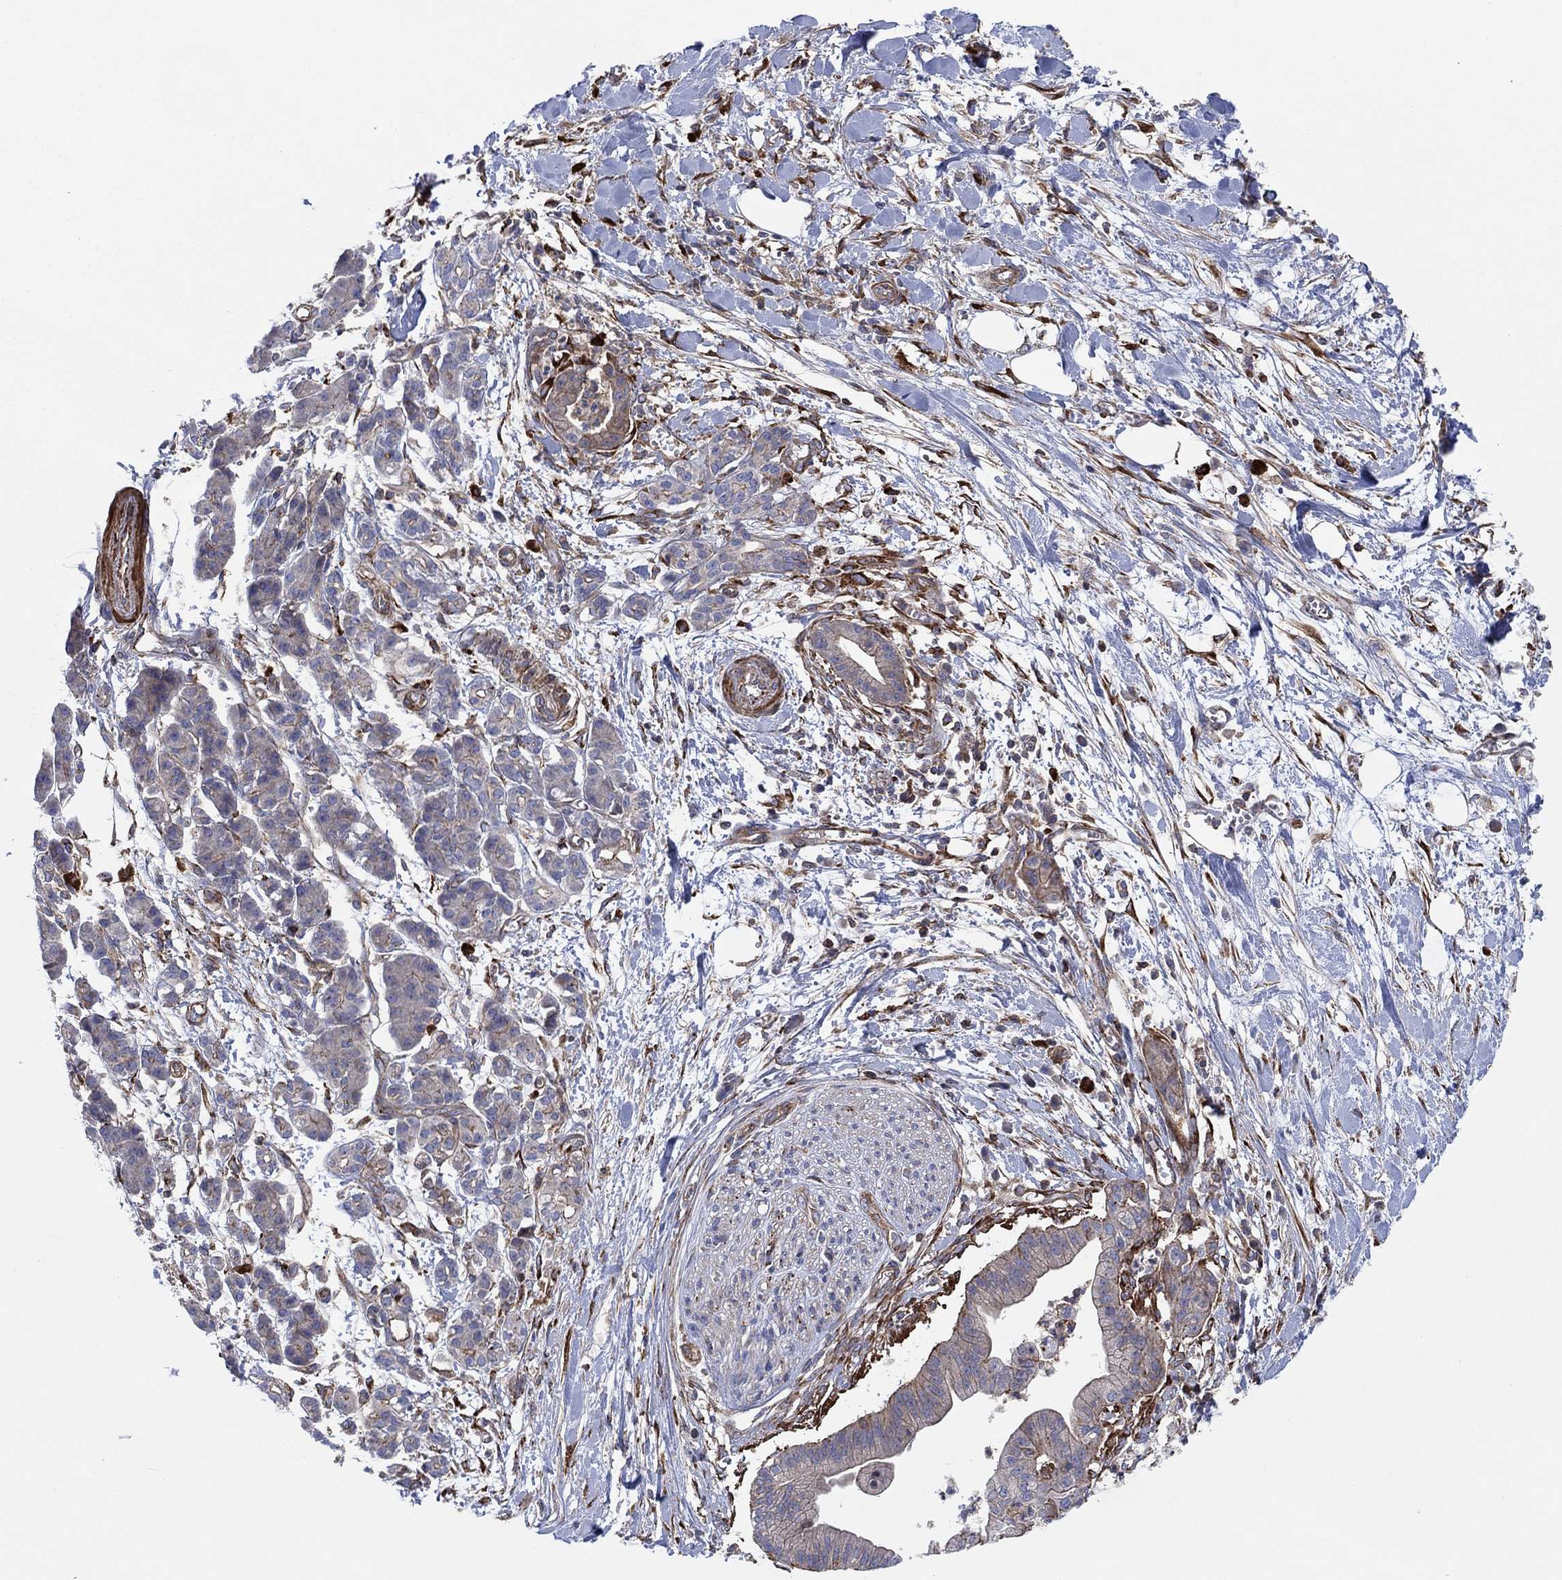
{"staining": {"intensity": "strong", "quantity": "<25%", "location": "cytoplasmic/membranous"}, "tissue": "pancreatic cancer", "cell_type": "Tumor cells", "image_type": "cancer", "snomed": [{"axis": "morphology", "description": "Normal tissue, NOS"}, {"axis": "morphology", "description": "Adenocarcinoma, NOS"}, {"axis": "topography", "description": "Lymph node"}, {"axis": "topography", "description": "Pancreas"}], "caption": "The histopathology image reveals staining of pancreatic adenocarcinoma, revealing strong cytoplasmic/membranous protein expression (brown color) within tumor cells.", "gene": "PAG1", "patient": {"sex": "female", "age": 58}}